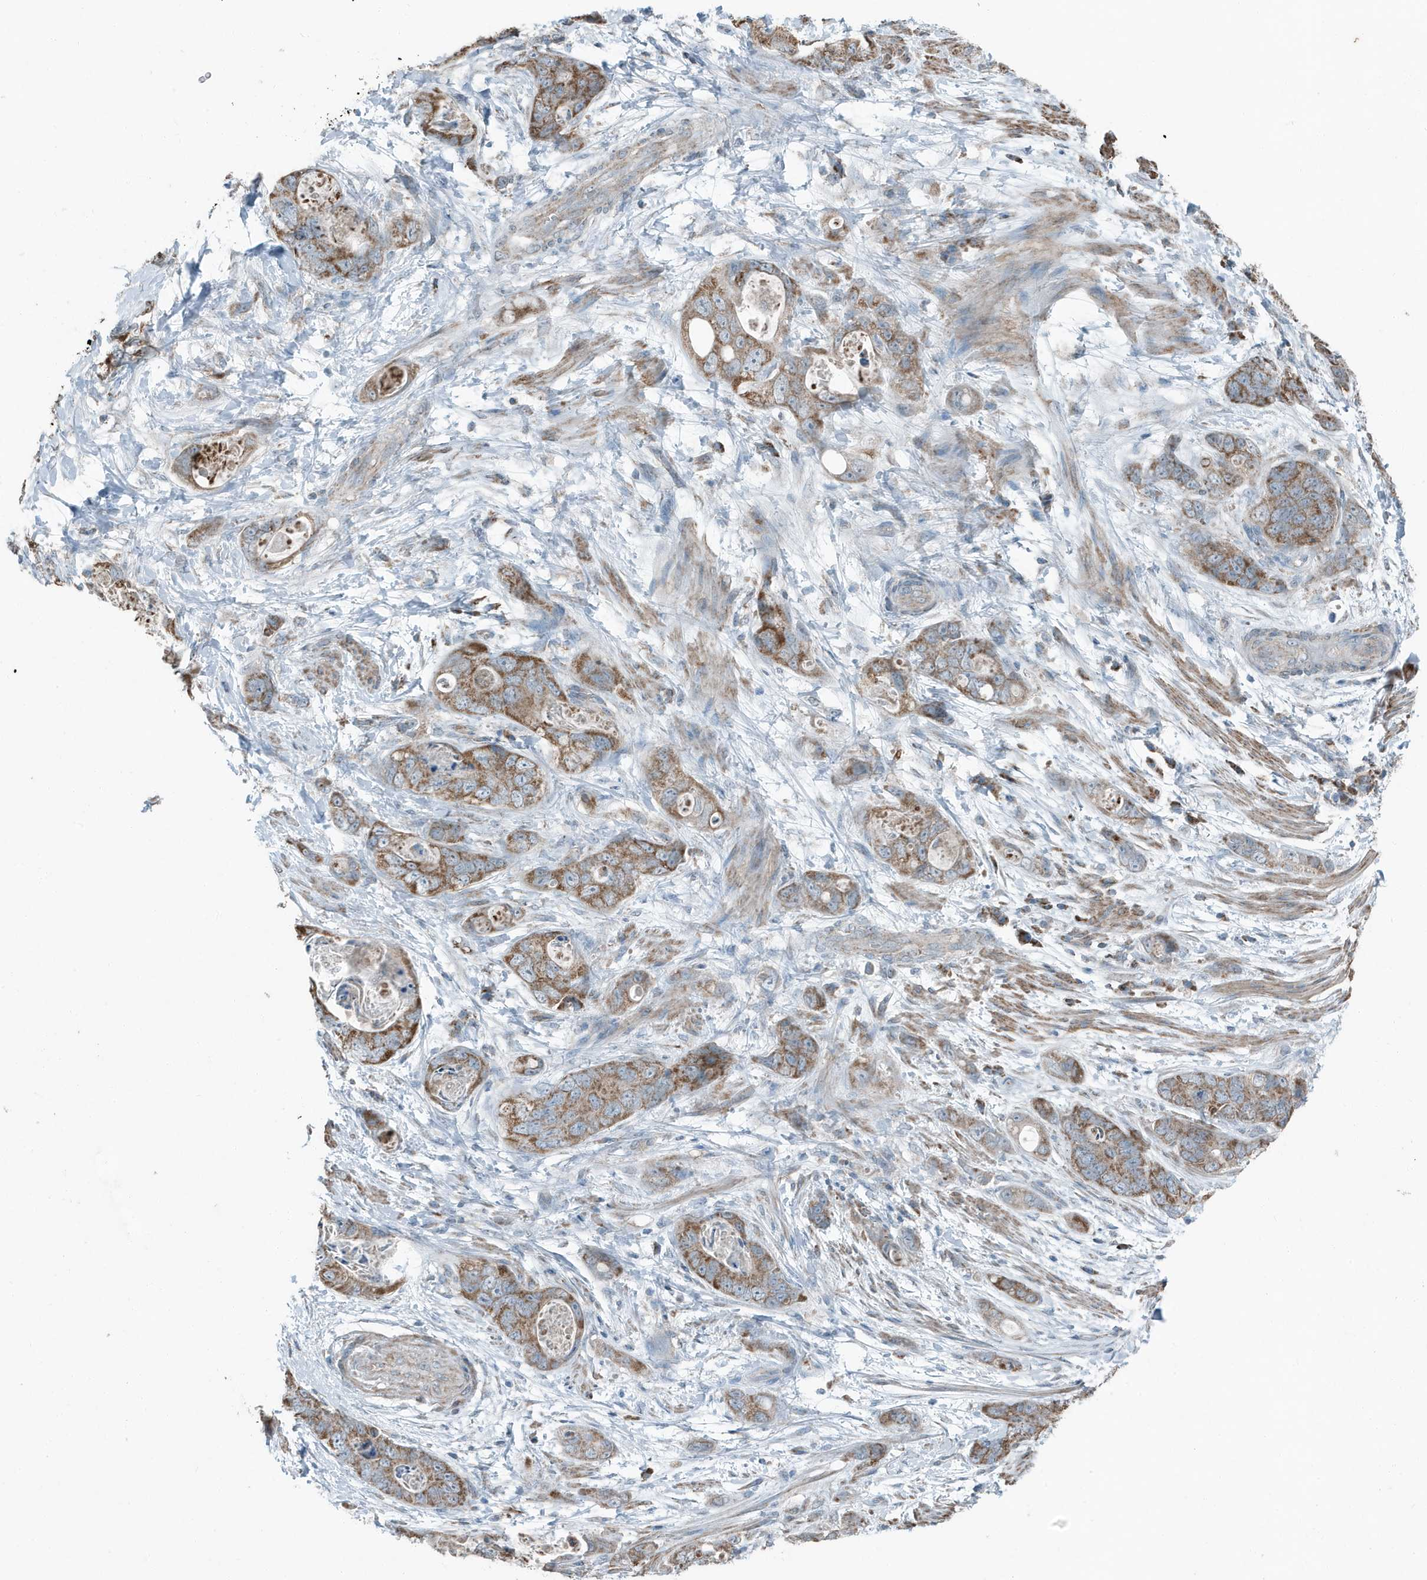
{"staining": {"intensity": "moderate", "quantity": ">75%", "location": "cytoplasmic/membranous"}, "tissue": "stomach cancer", "cell_type": "Tumor cells", "image_type": "cancer", "snomed": [{"axis": "morphology", "description": "Adenocarcinoma, NOS"}, {"axis": "topography", "description": "Stomach"}], "caption": "A medium amount of moderate cytoplasmic/membranous staining is appreciated in approximately >75% of tumor cells in adenocarcinoma (stomach) tissue. (brown staining indicates protein expression, while blue staining denotes nuclei).", "gene": "MT-CYB", "patient": {"sex": "female", "age": 89}}